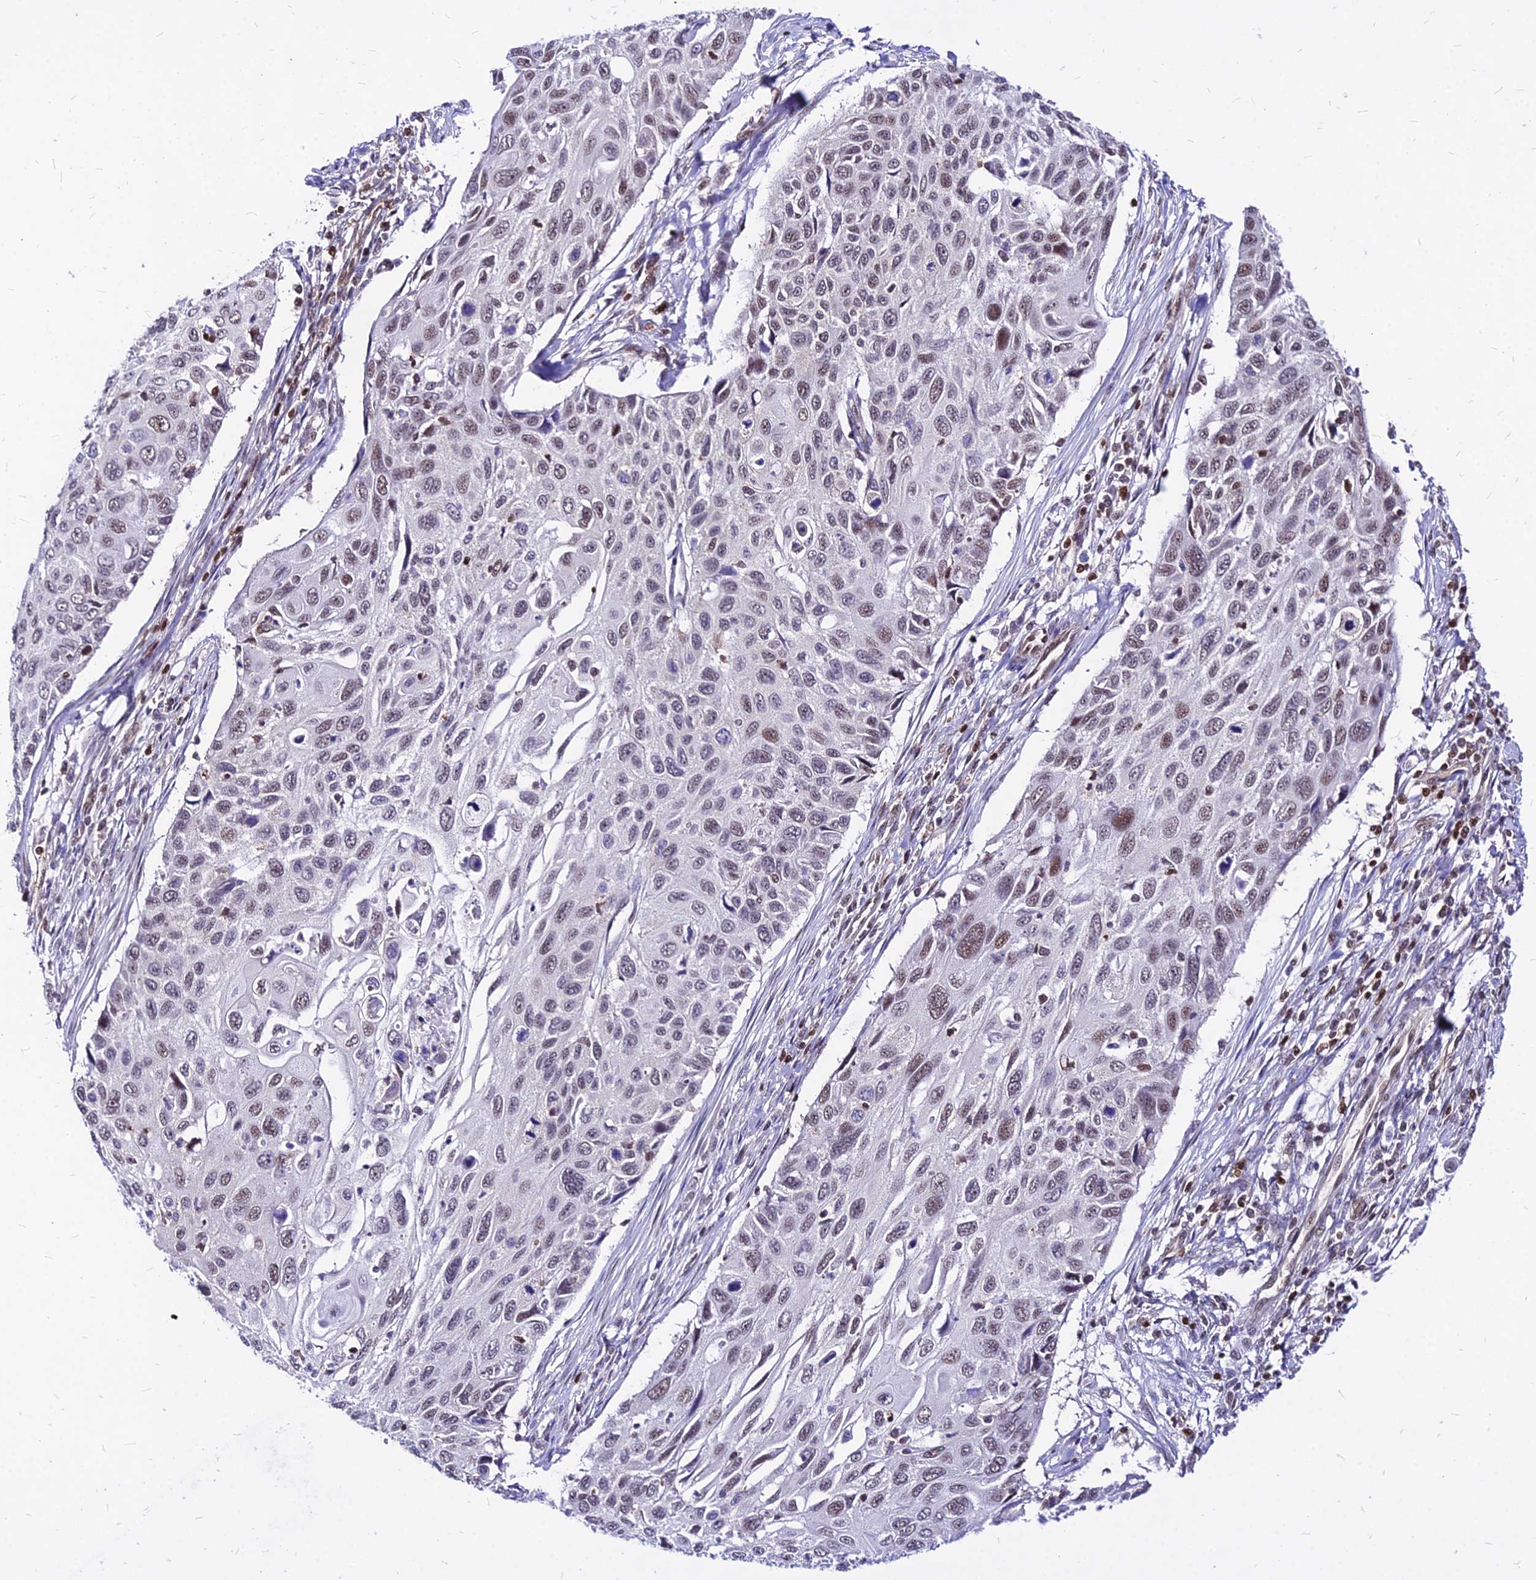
{"staining": {"intensity": "moderate", "quantity": "<25%", "location": "nuclear"}, "tissue": "cervical cancer", "cell_type": "Tumor cells", "image_type": "cancer", "snomed": [{"axis": "morphology", "description": "Squamous cell carcinoma, NOS"}, {"axis": "topography", "description": "Cervix"}], "caption": "An image showing moderate nuclear positivity in approximately <25% of tumor cells in squamous cell carcinoma (cervical), as visualized by brown immunohistochemical staining.", "gene": "PAXX", "patient": {"sex": "female", "age": 70}}